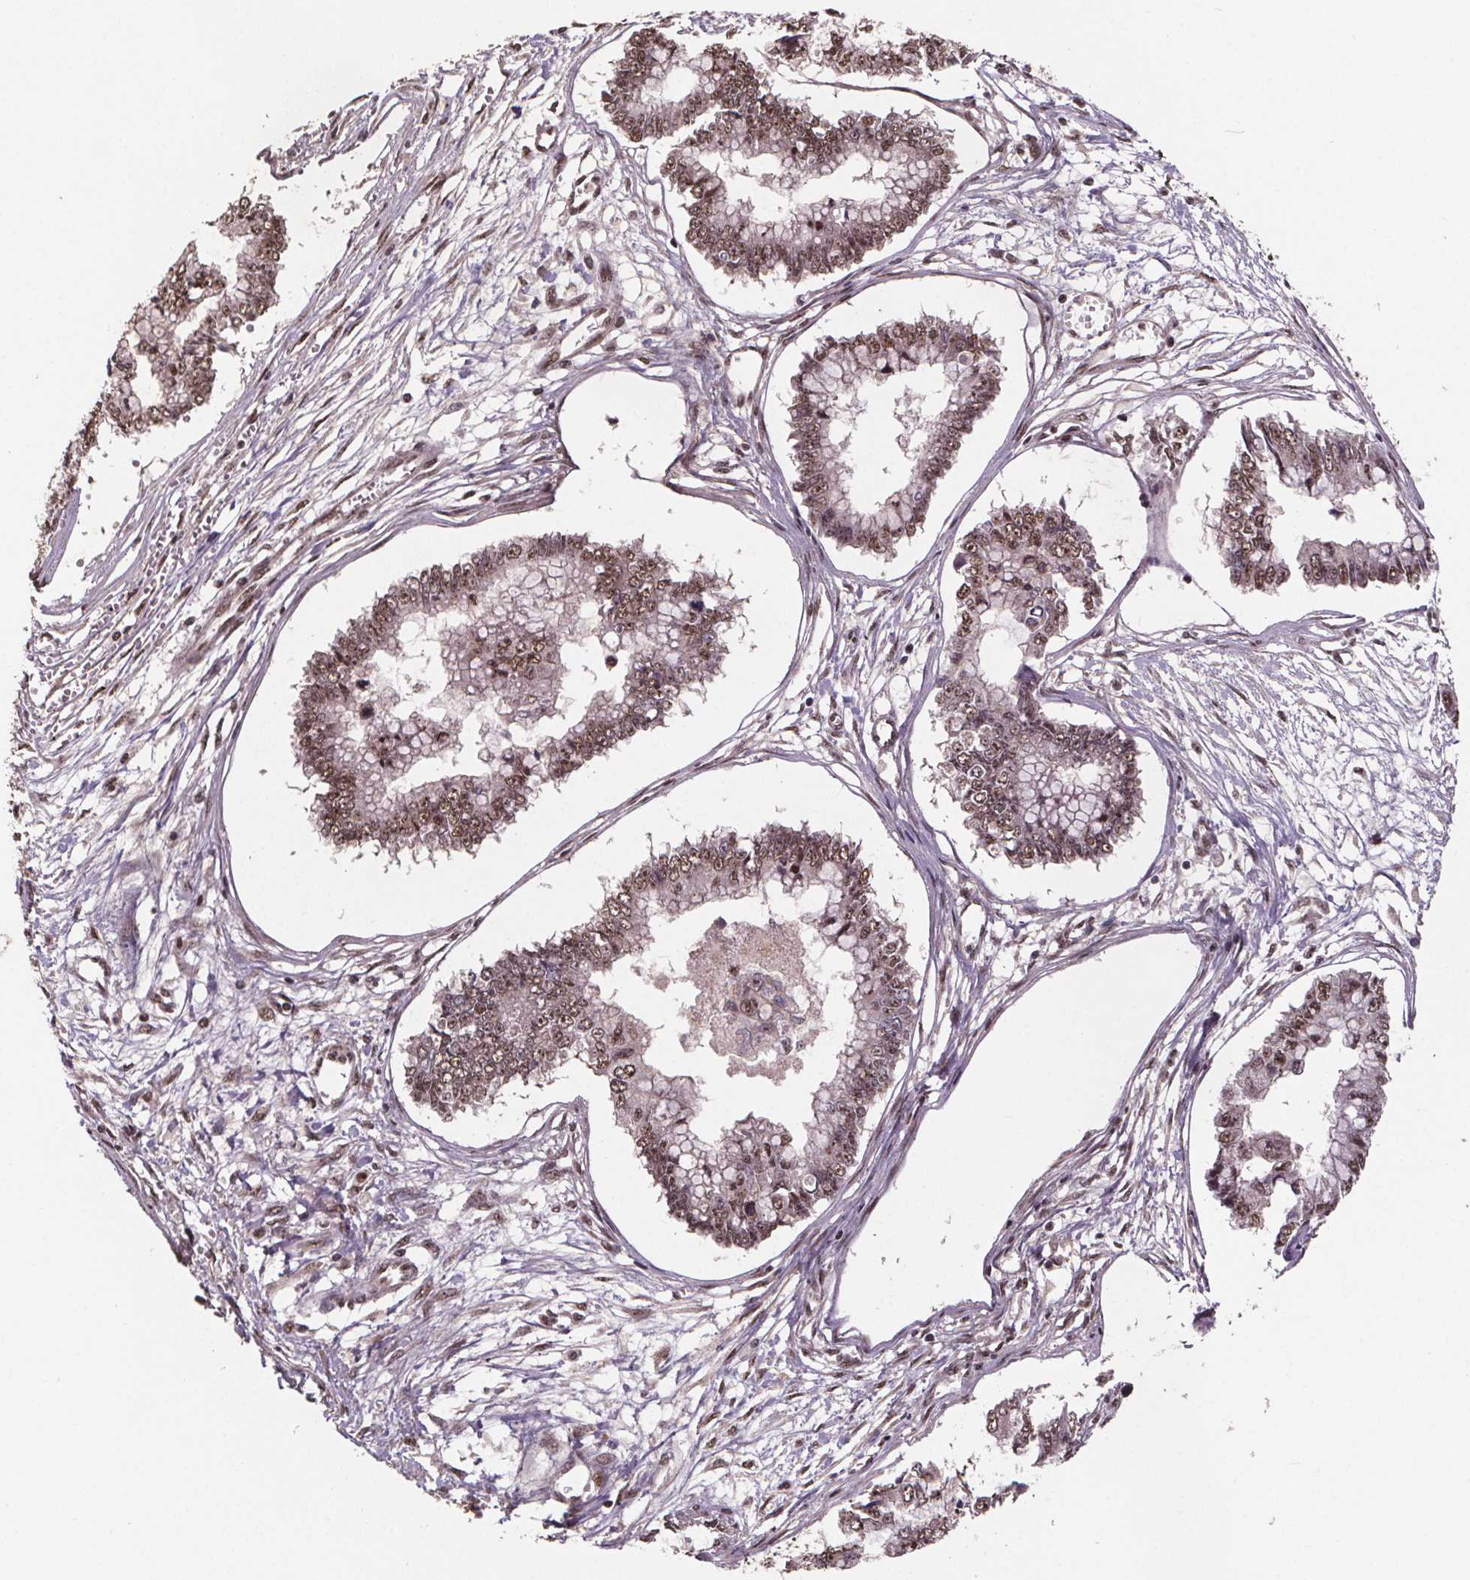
{"staining": {"intensity": "moderate", "quantity": ">75%", "location": "nuclear"}, "tissue": "ovarian cancer", "cell_type": "Tumor cells", "image_type": "cancer", "snomed": [{"axis": "morphology", "description": "Cystadenocarcinoma, mucinous, NOS"}, {"axis": "topography", "description": "Ovary"}], "caption": "Immunohistochemical staining of ovarian mucinous cystadenocarcinoma exhibits moderate nuclear protein staining in approximately >75% of tumor cells.", "gene": "JARID2", "patient": {"sex": "female", "age": 72}}